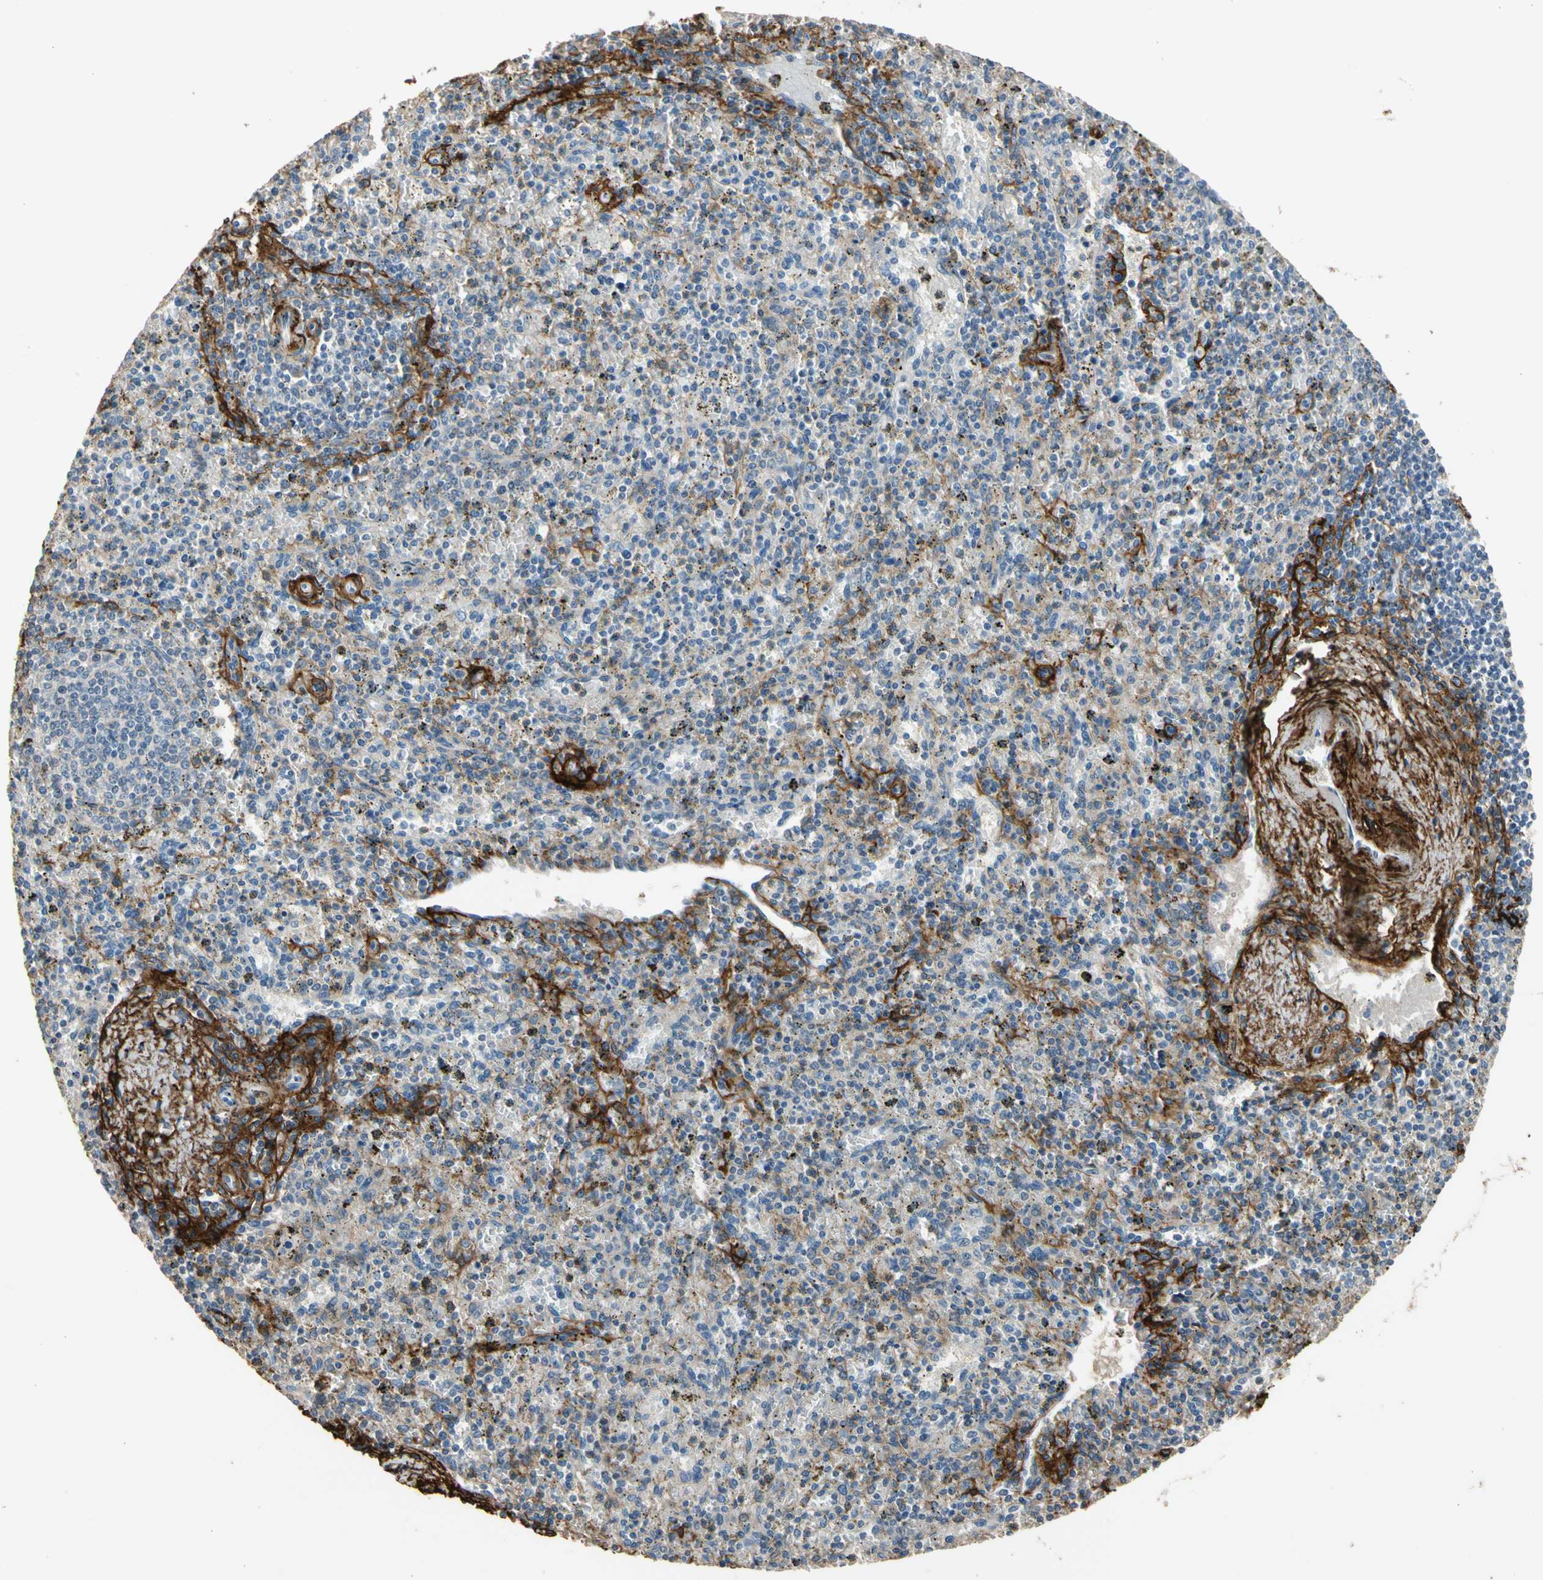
{"staining": {"intensity": "weak", "quantity": "<25%", "location": "cytoplasmic/membranous"}, "tissue": "spleen", "cell_type": "Cells in red pulp", "image_type": "normal", "snomed": [{"axis": "morphology", "description": "Normal tissue, NOS"}, {"axis": "topography", "description": "Spleen"}], "caption": "This is a image of IHC staining of benign spleen, which shows no staining in cells in red pulp.", "gene": "SUSD2", "patient": {"sex": "male", "age": 72}}